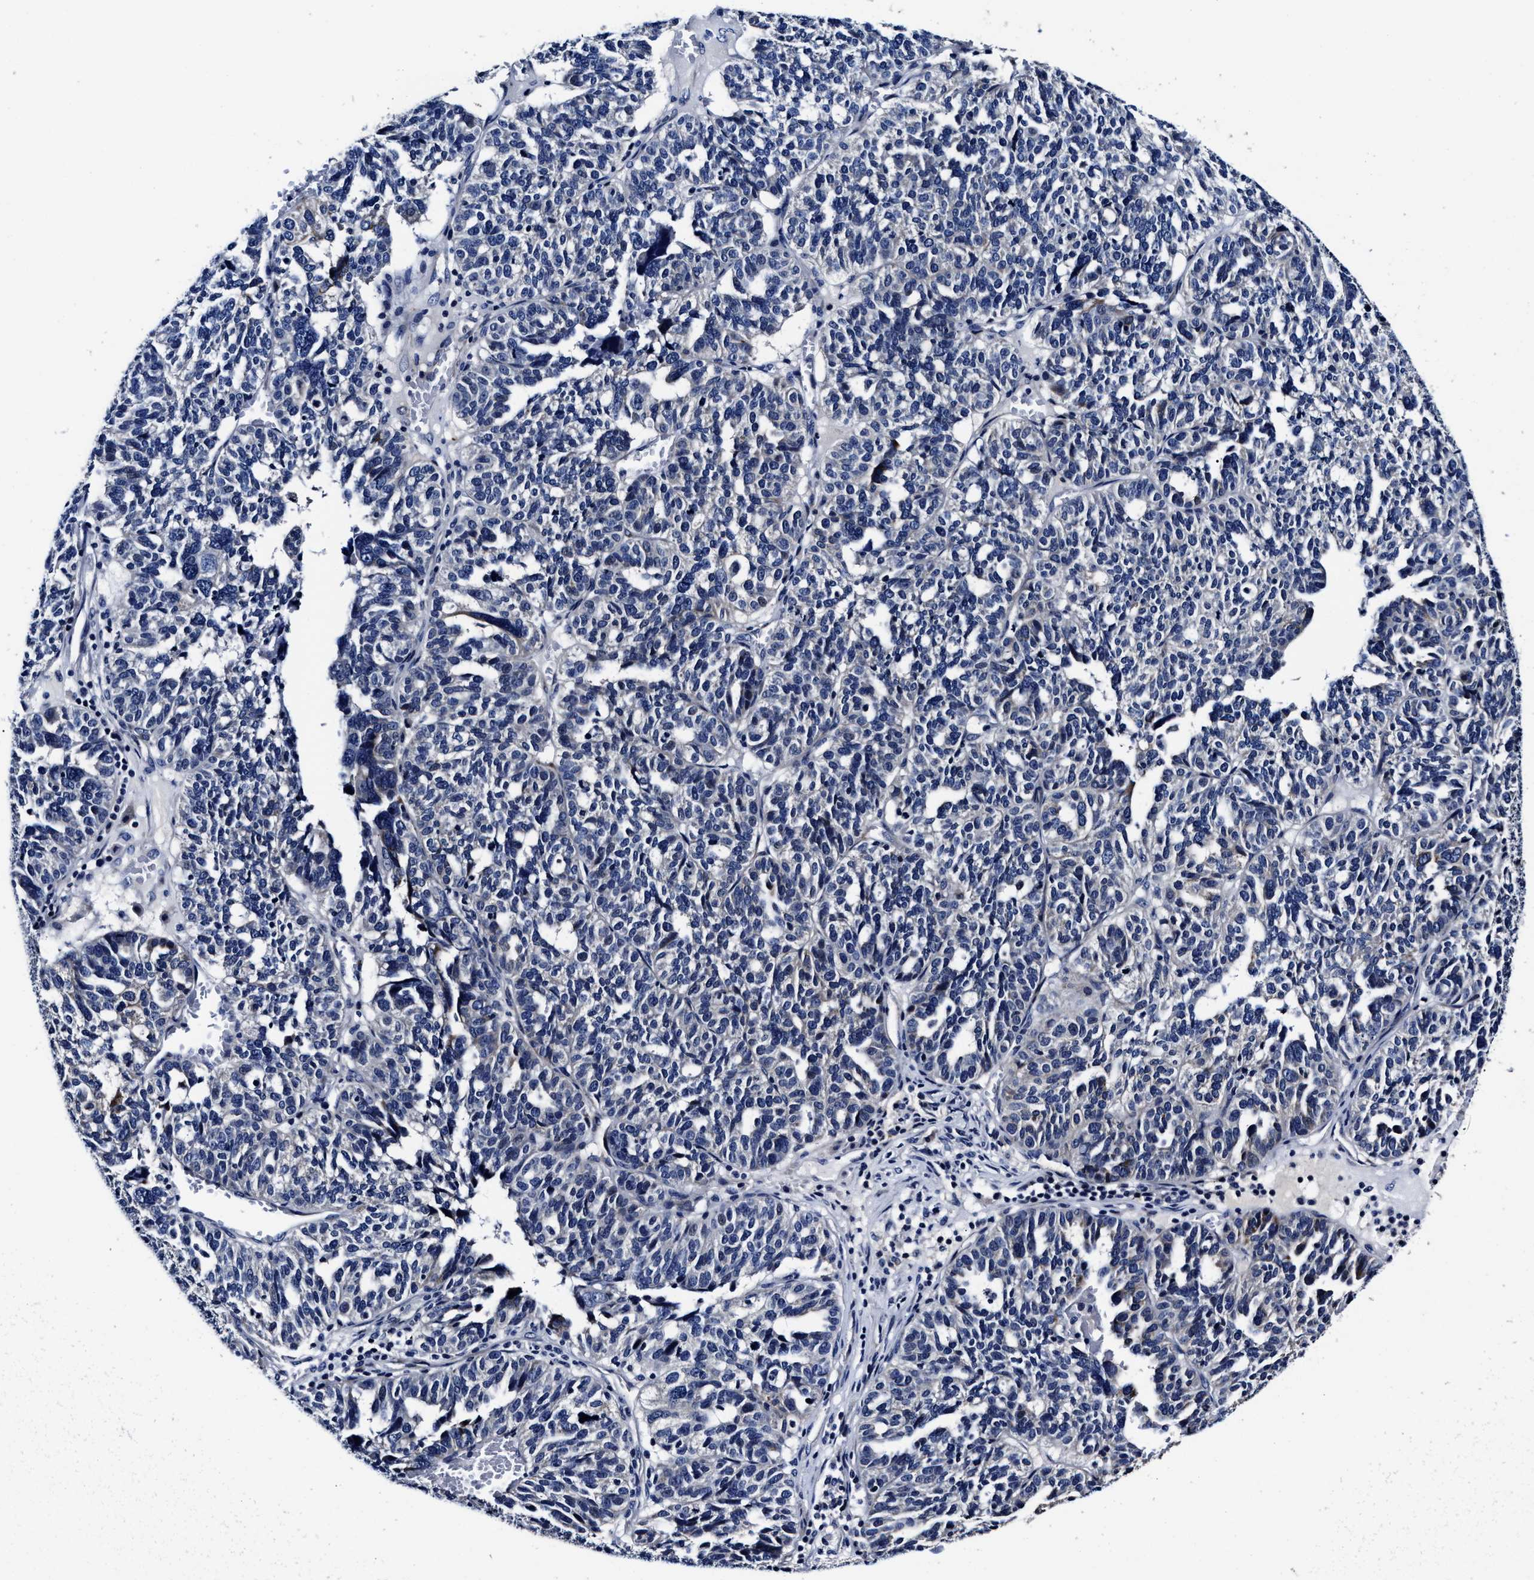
{"staining": {"intensity": "negative", "quantity": "none", "location": "none"}, "tissue": "ovarian cancer", "cell_type": "Tumor cells", "image_type": "cancer", "snomed": [{"axis": "morphology", "description": "Cystadenocarcinoma, serous, NOS"}, {"axis": "topography", "description": "Ovary"}], "caption": "Tumor cells are negative for brown protein staining in ovarian serous cystadenocarcinoma.", "gene": "OLFML2A", "patient": {"sex": "female", "age": 59}}